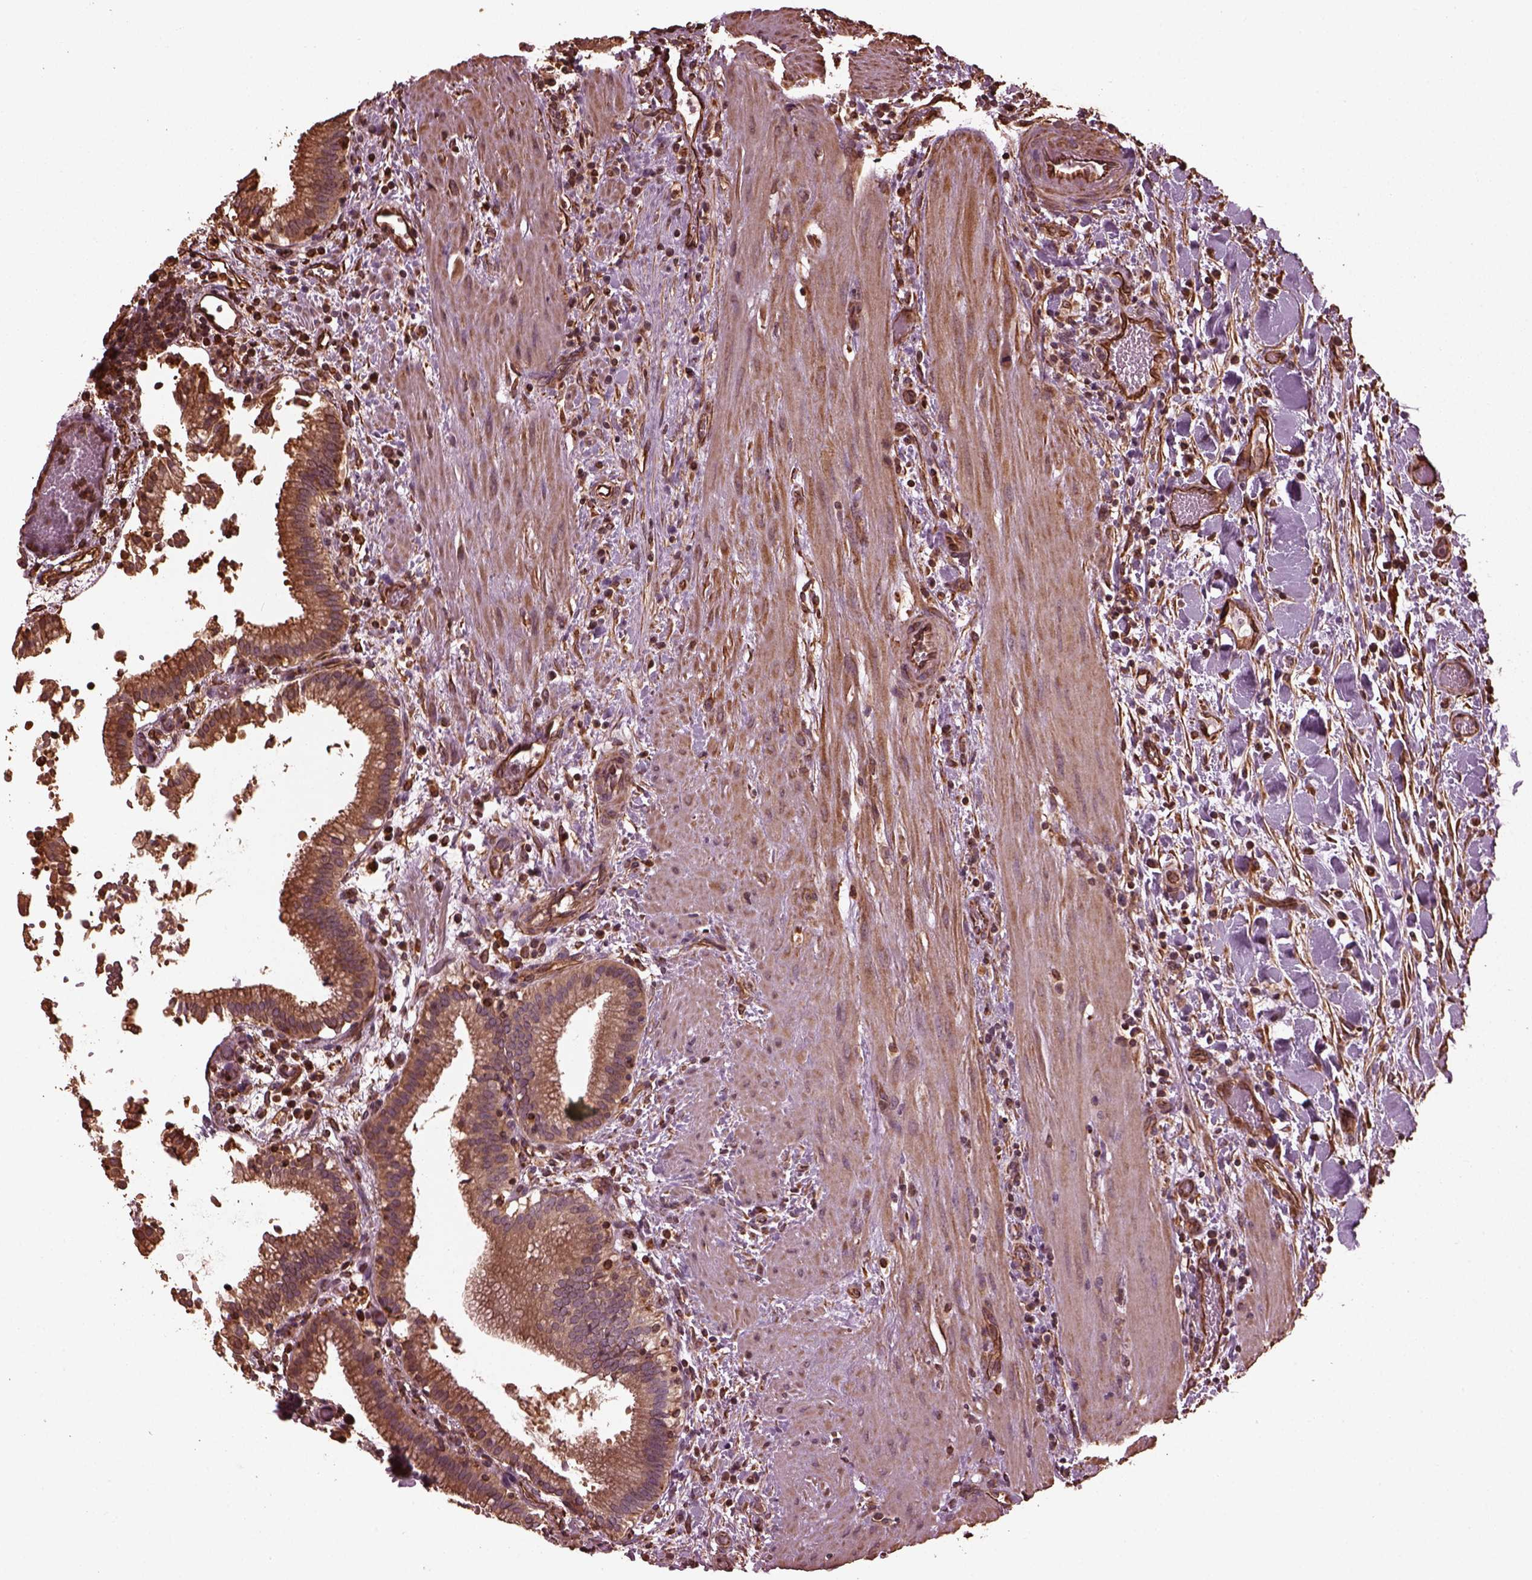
{"staining": {"intensity": "moderate", "quantity": ">75%", "location": "cytoplasmic/membranous"}, "tissue": "gallbladder", "cell_type": "Glandular cells", "image_type": "normal", "snomed": [{"axis": "morphology", "description": "Normal tissue, NOS"}, {"axis": "topography", "description": "Gallbladder"}], "caption": "Moderate cytoplasmic/membranous expression is appreciated in approximately >75% of glandular cells in benign gallbladder.", "gene": "GTPBP1", "patient": {"sex": "male", "age": 42}}